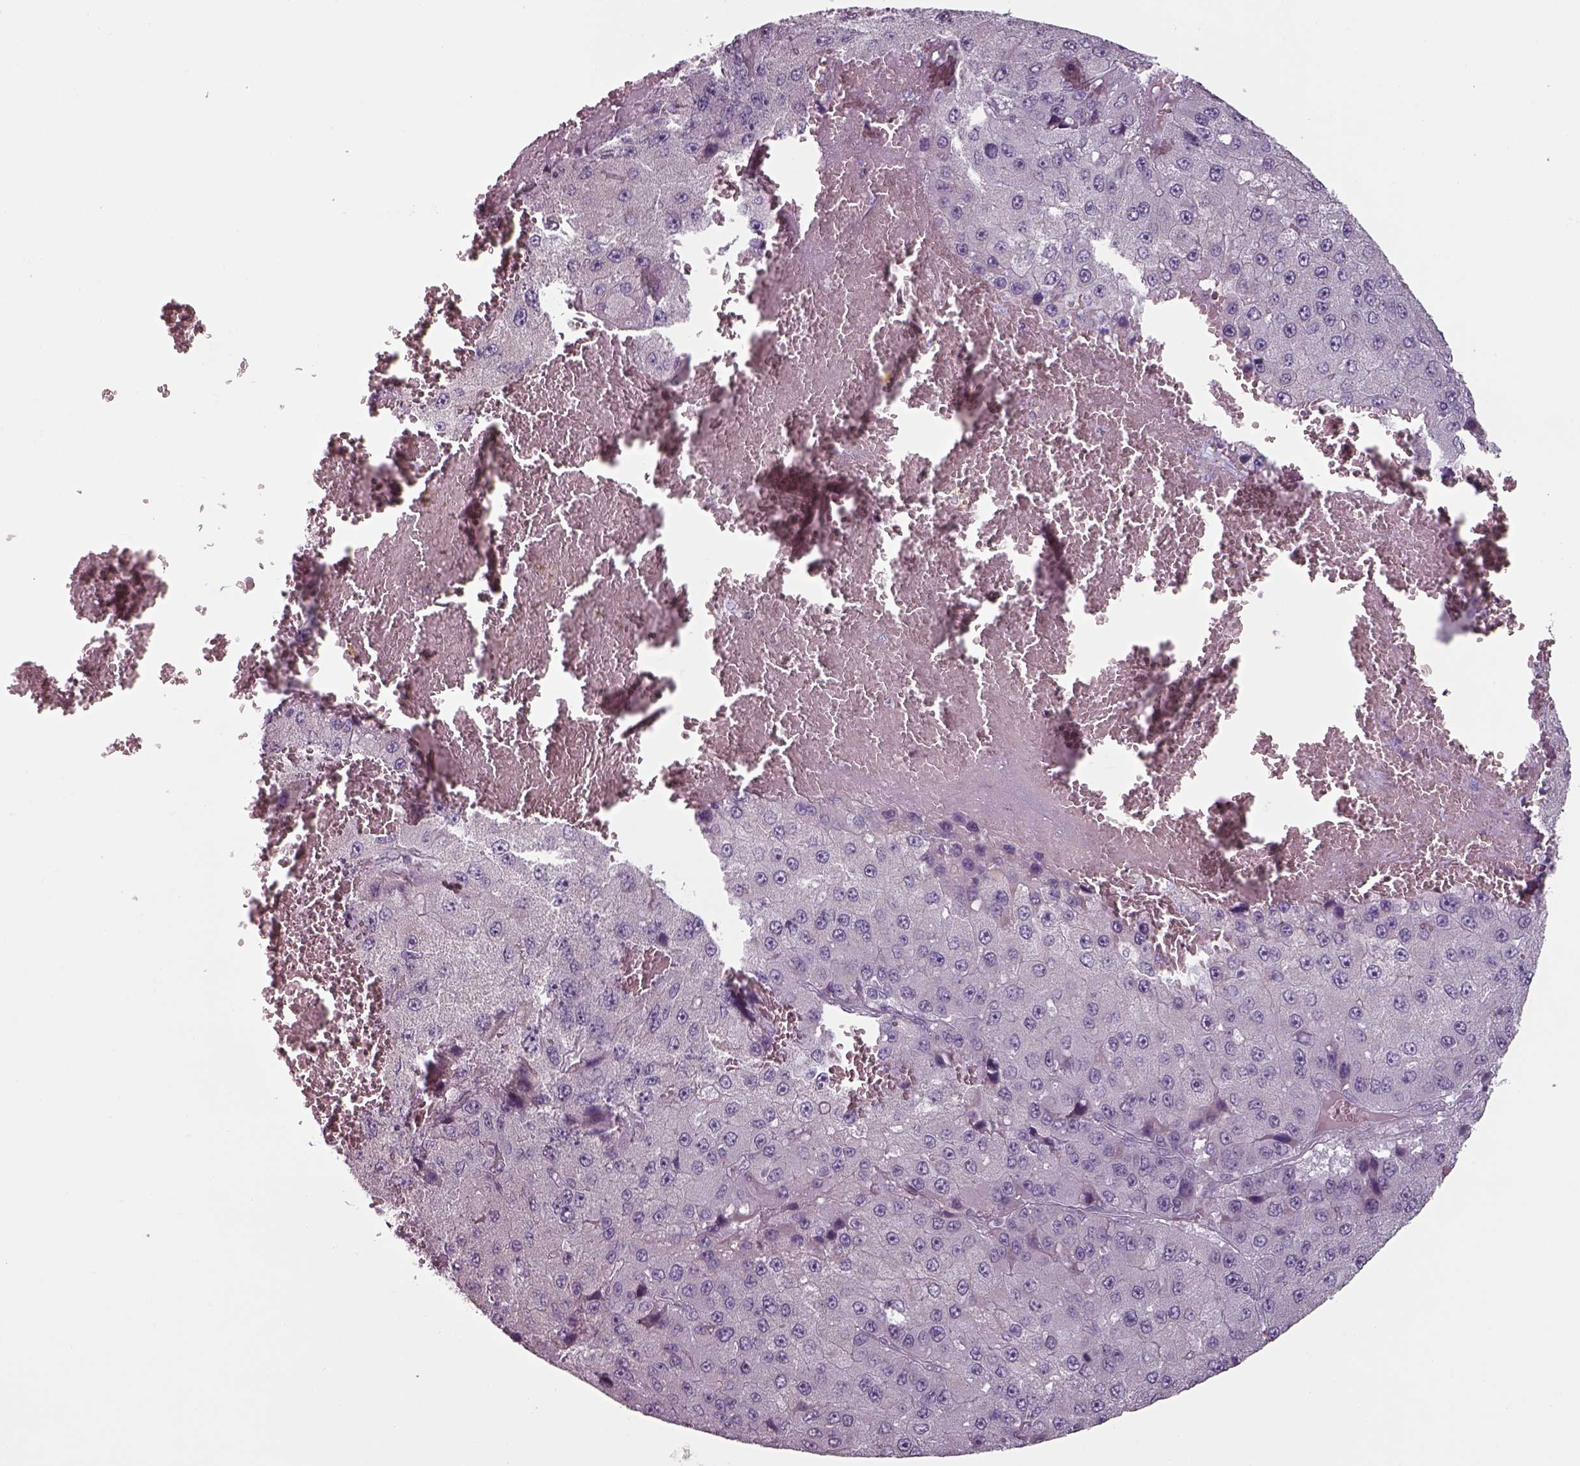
{"staining": {"intensity": "negative", "quantity": "none", "location": "none"}, "tissue": "liver cancer", "cell_type": "Tumor cells", "image_type": "cancer", "snomed": [{"axis": "morphology", "description": "Carcinoma, Hepatocellular, NOS"}, {"axis": "topography", "description": "Liver"}], "caption": "Tumor cells are negative for brown protein staining in liver hepatocellular carcinoma.", "gene": "SEPTIN14", "patient": {"sex": "female", "age": 73}}